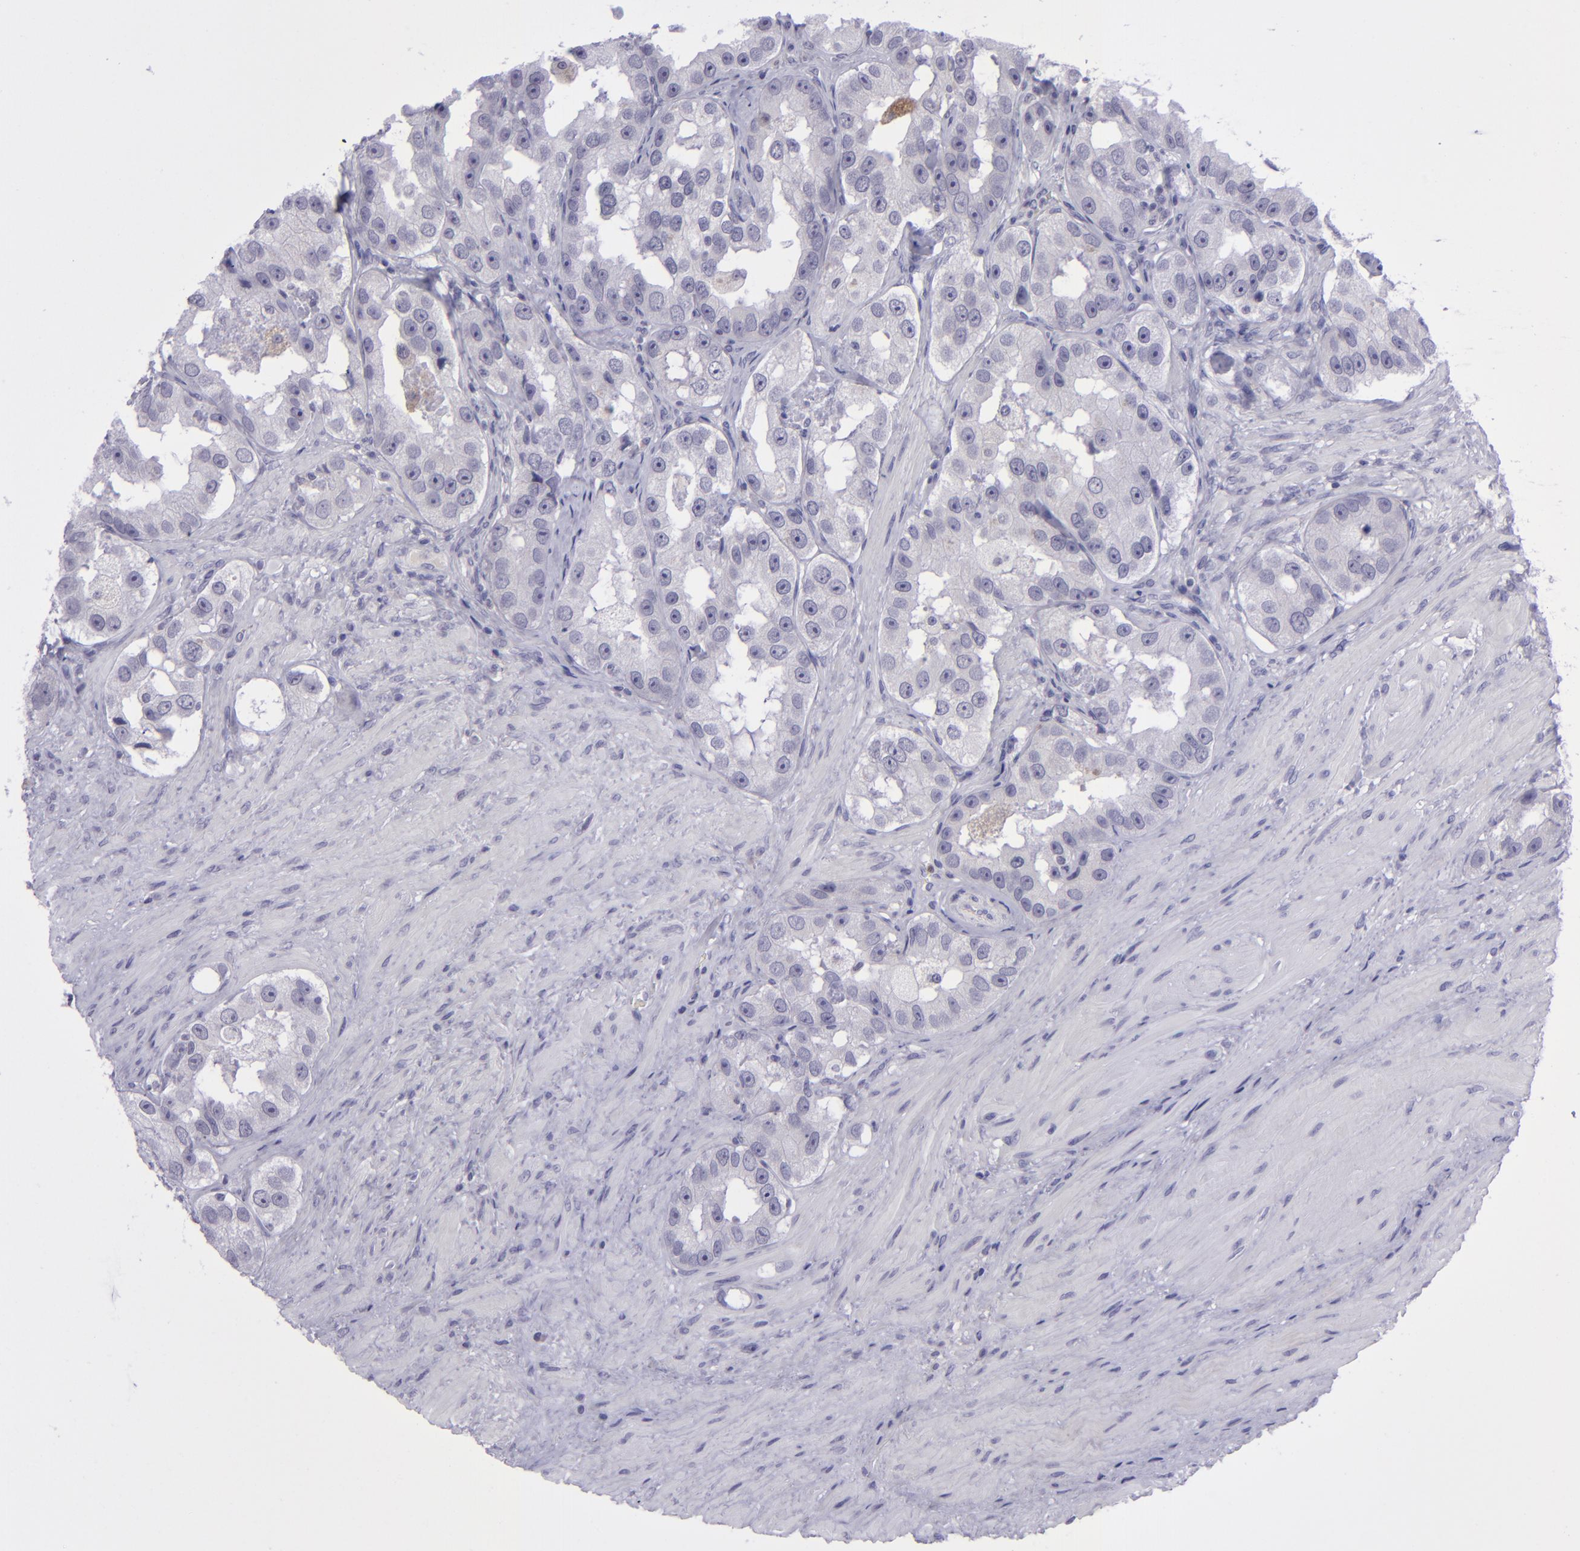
{"staining": {"intensity": "negative", "quantity": "none", "location": "none"}, "tissue": "prostate cancer", "cell_type": "Tumor cells", "image_type": "cancer", "snomed": [{"axis": "morphology", "description": "Adenocarcinoma, High grade"}, {"axis": "topography", "description": "Prostate"}], "caption": "Prostate high-grade adenocarcinoma was stained to show a protein in brown. There is no significant positivity in tumor cells.", "gene": "POU2F2", "patient": {"sex": "male", "age": 63}}